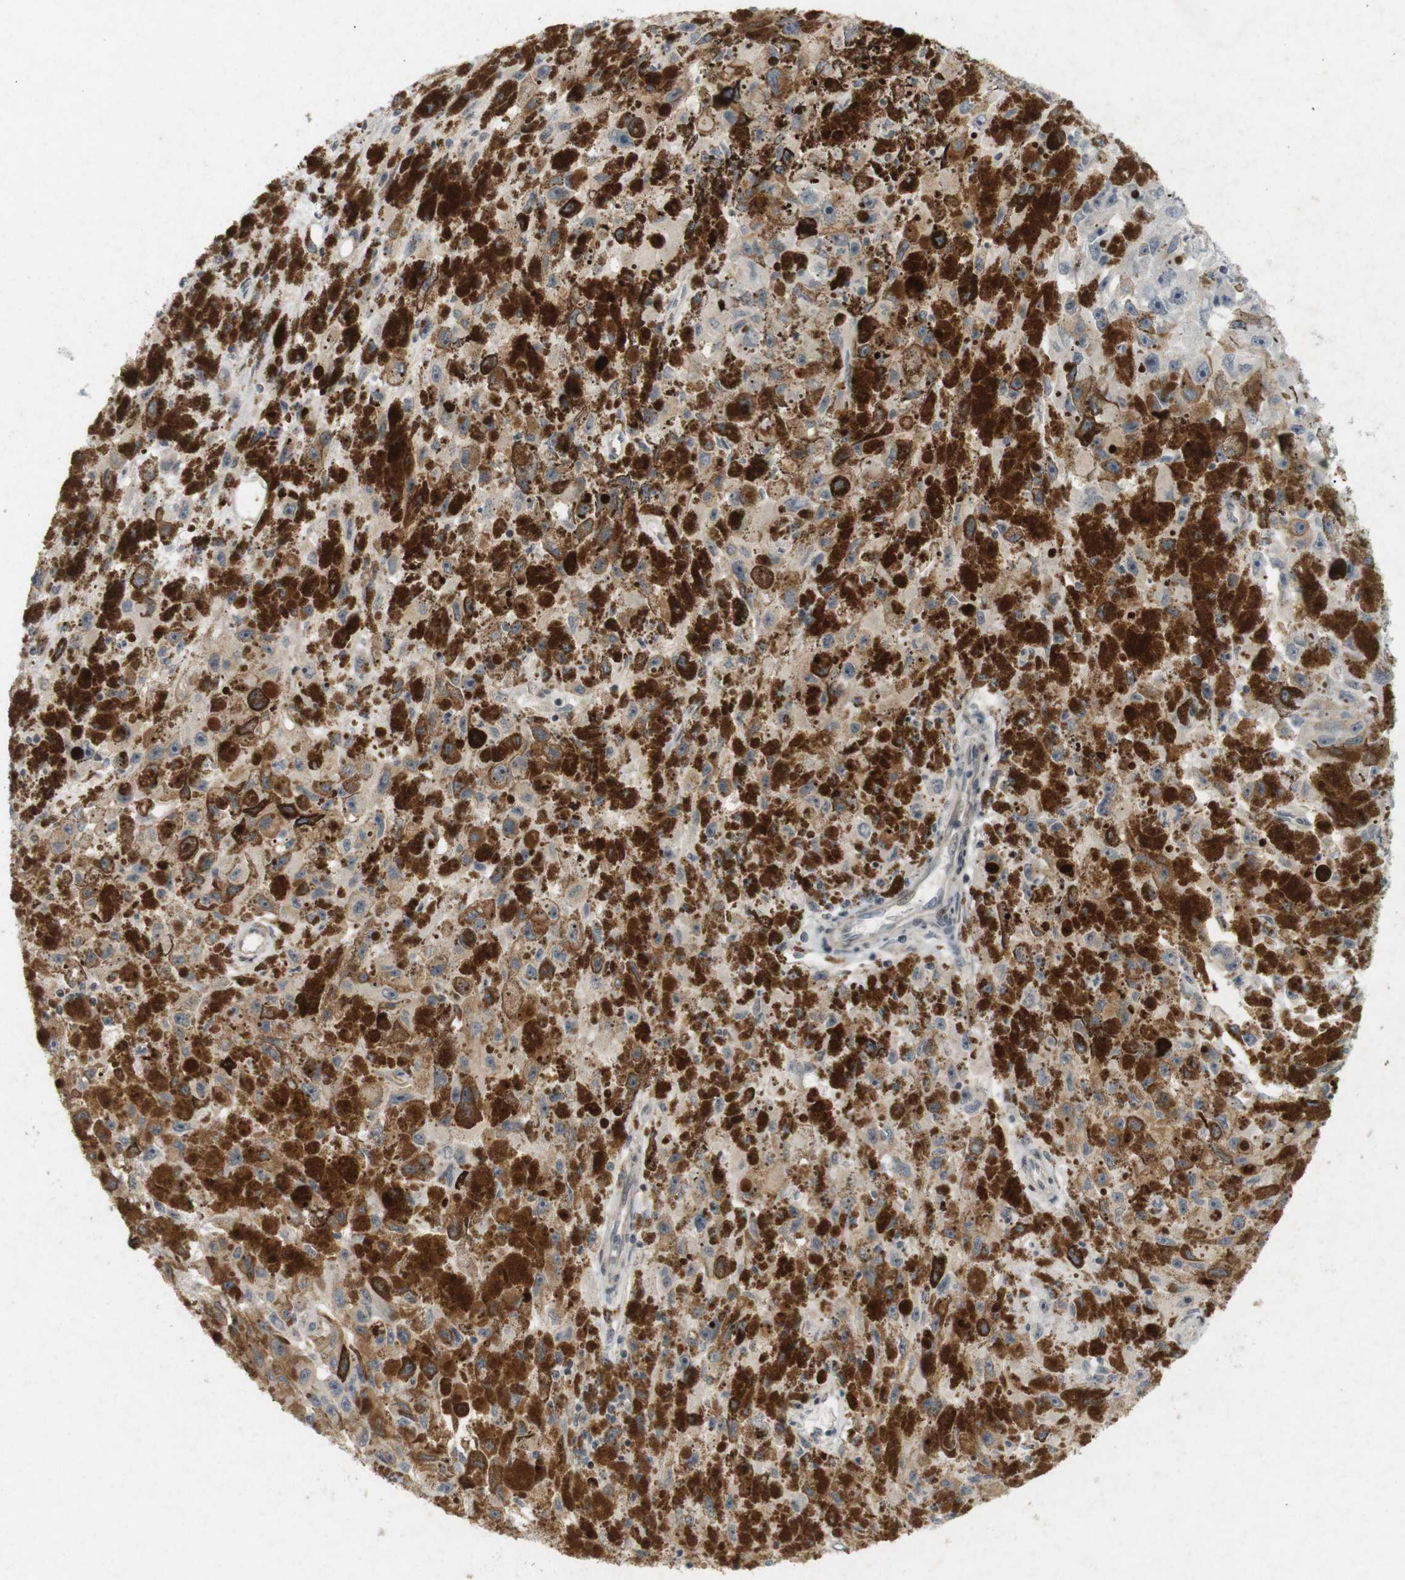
{"staining": {"intensity": "moderate", "quantity": ">75%", "location": "cytoplasmic/membranous"}, "tissue": "melanoma", "cell_type": "Tumor cells", "image_type": "cancer", "snomed": [{"axis": "morphology", "description": "Malignant melanoma, NOS"}, {"axis": "topography", "description": "Skin"}], "caption": "IHC of melanoma displays medium levels of moderate cytoplasmic/membranous staining in about >75% of tumor cells.", "gene": "PPP1R14A", "patient": {"sex": "female", "age": 104}}